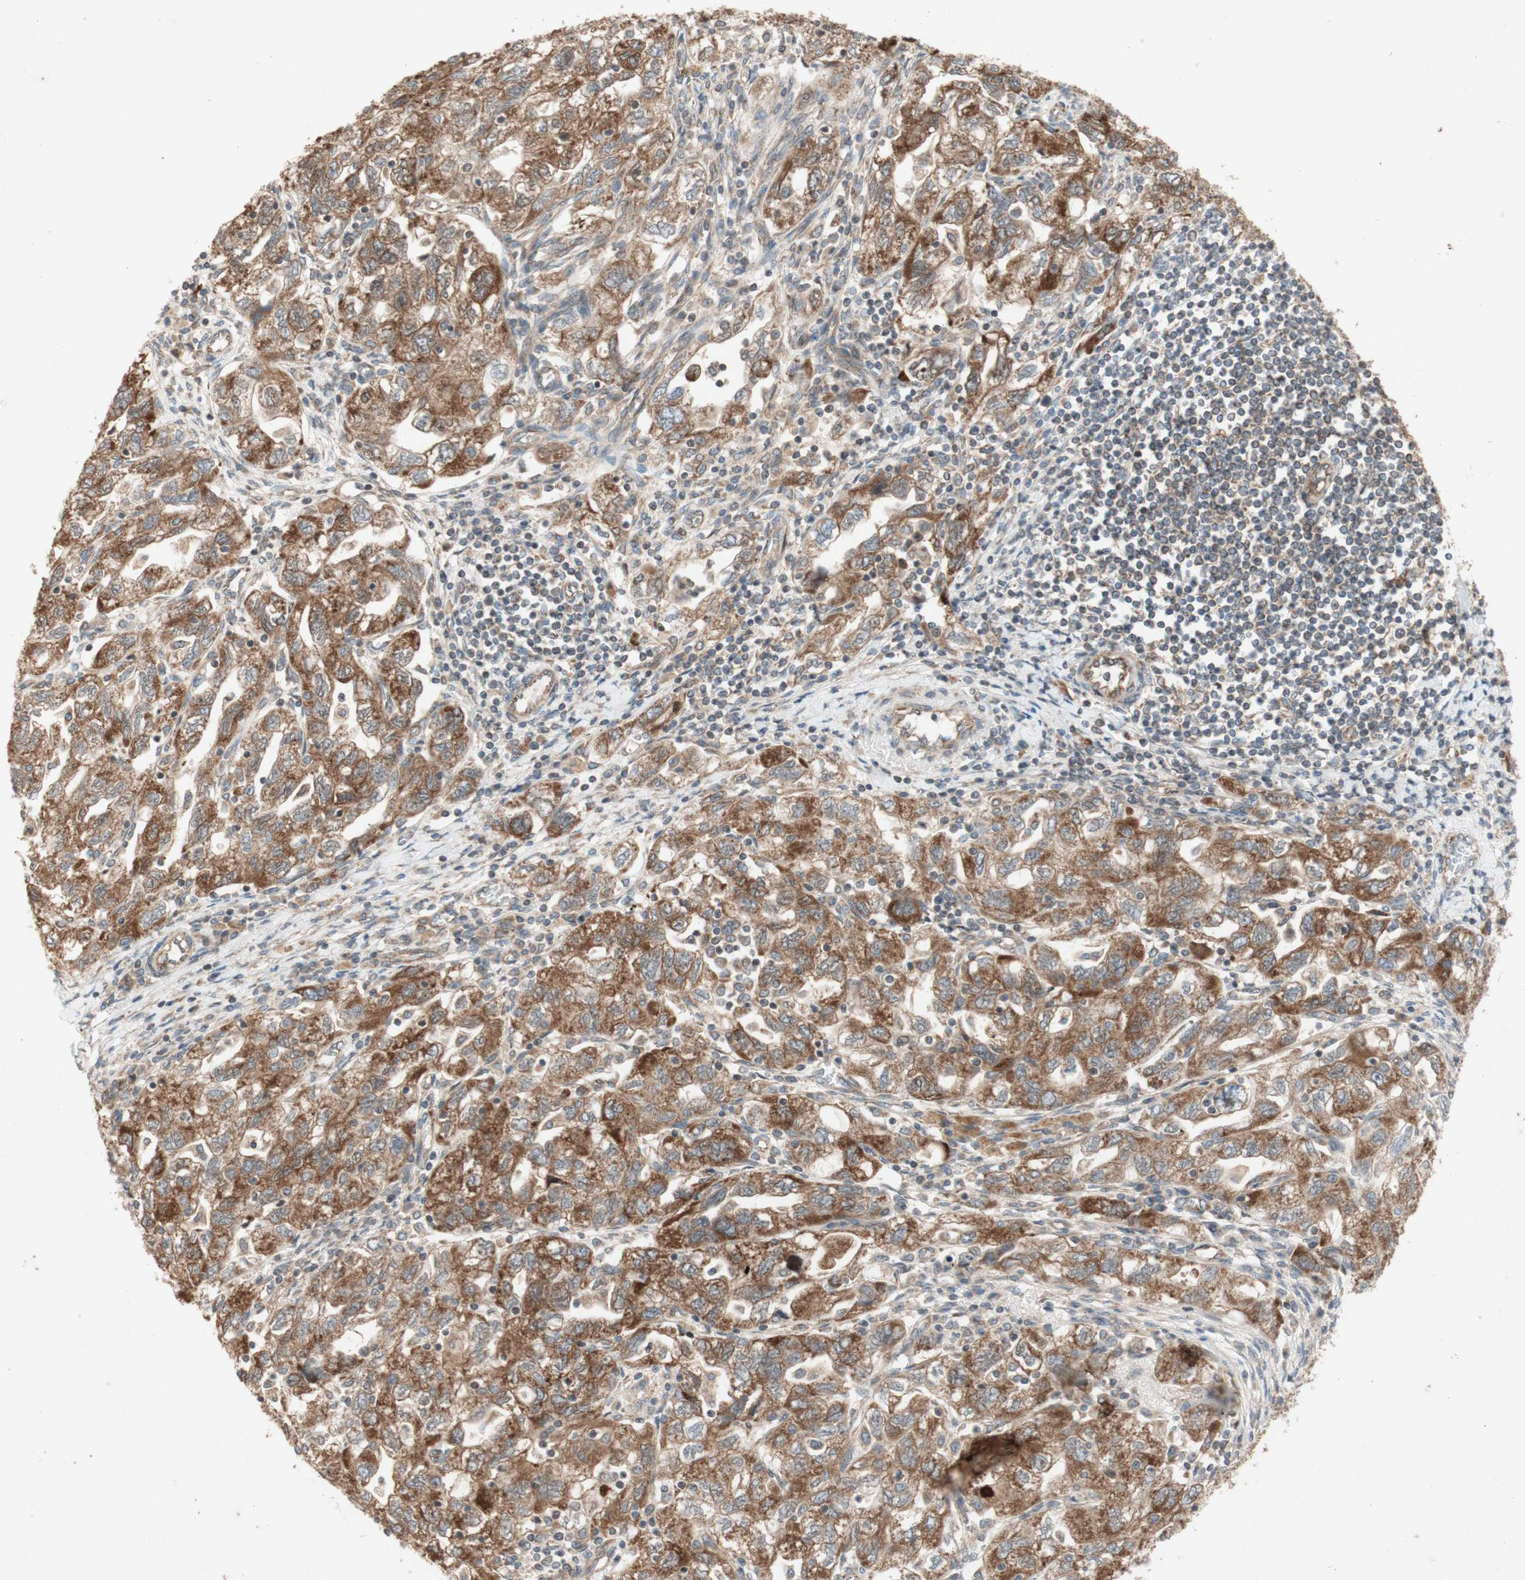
{"staining": {"intensity": "moderate", "quantity": ">75%", "location": "cytoplasmic/membranous"}, "tissue": "ovarian cancer", "cell_type": "Tumor cells", "image_type": "cancer", "snomed": [{"axis": "morphology", "description": "Carcinoma, NOS"}, {"axis": "morphology", "description": "Cystadenocarcinoma, serous, NOS"}, {"axis": "topography", "description": "Ovary"}], "caption": "Protein expression analysis of ovarian carcinoma exhibits moderate cytoplasmic/membranous expression in about >75% of tumor cells.", "gene": "SOCS2", "patient": {"sex": "female", "age": 69}}